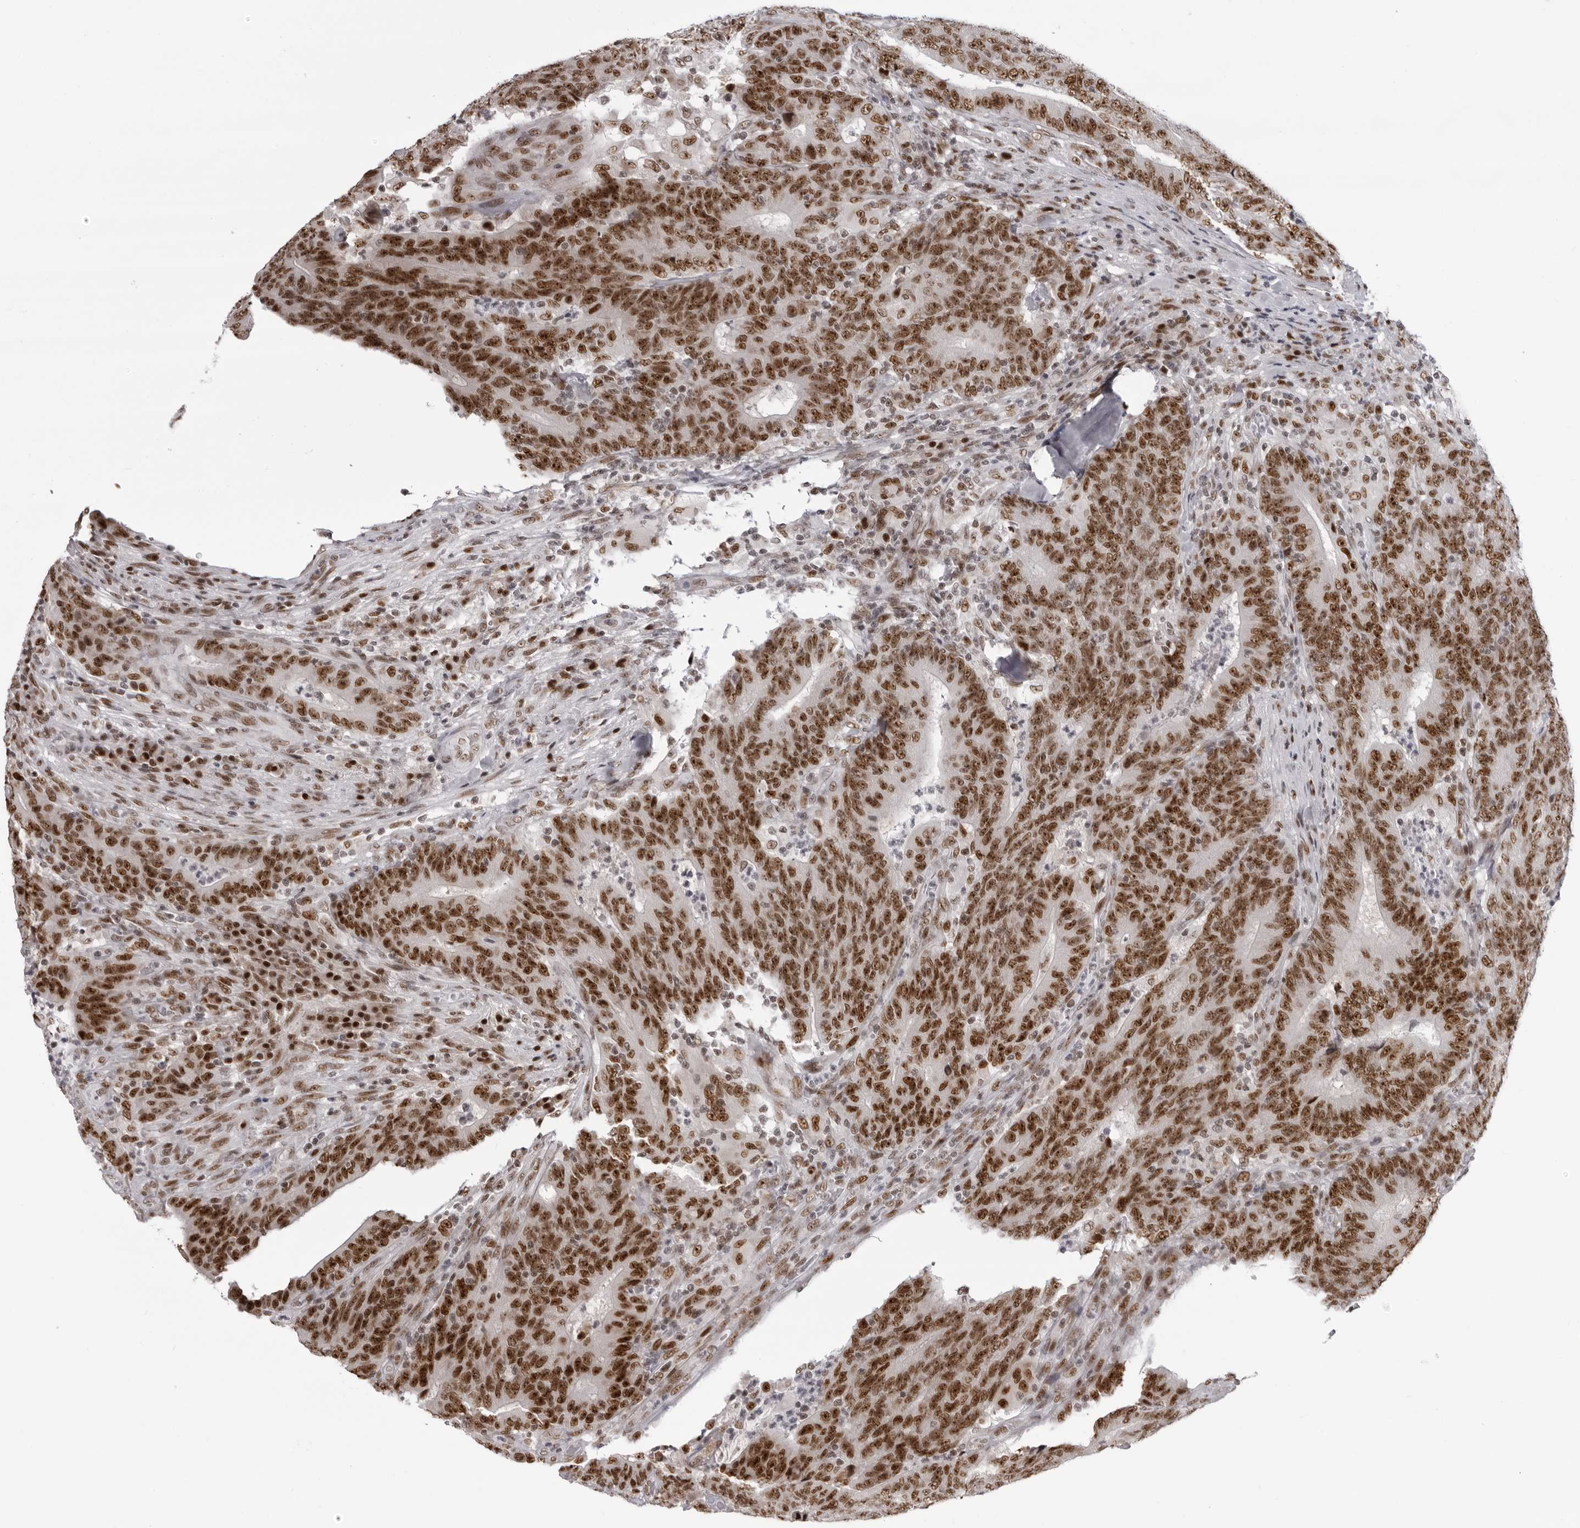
{"staining": {"intensity": "strong", "quantity": ">75%", "location": "nuclear"}, "tissue": "colorectal cancer", "cell_type": "Tumor cells", "image_type": "cancer", "snomed": [{"axis": "morphology", "description": "Normal tissue, NOS"}, {"axis": "morphology", "description": "Adenocarcinoma, NOS"}, {"axis": "topography", "description": "Colon"}], "caption": "Immunohistochemistry (IHC) of human colorectal adenocarcinoma reveals high levels of strong nuclear expression in approximately >75% of tumor cells.", "gene": "HEXIM2", "patient": {"sex": "female", "age": 75}}